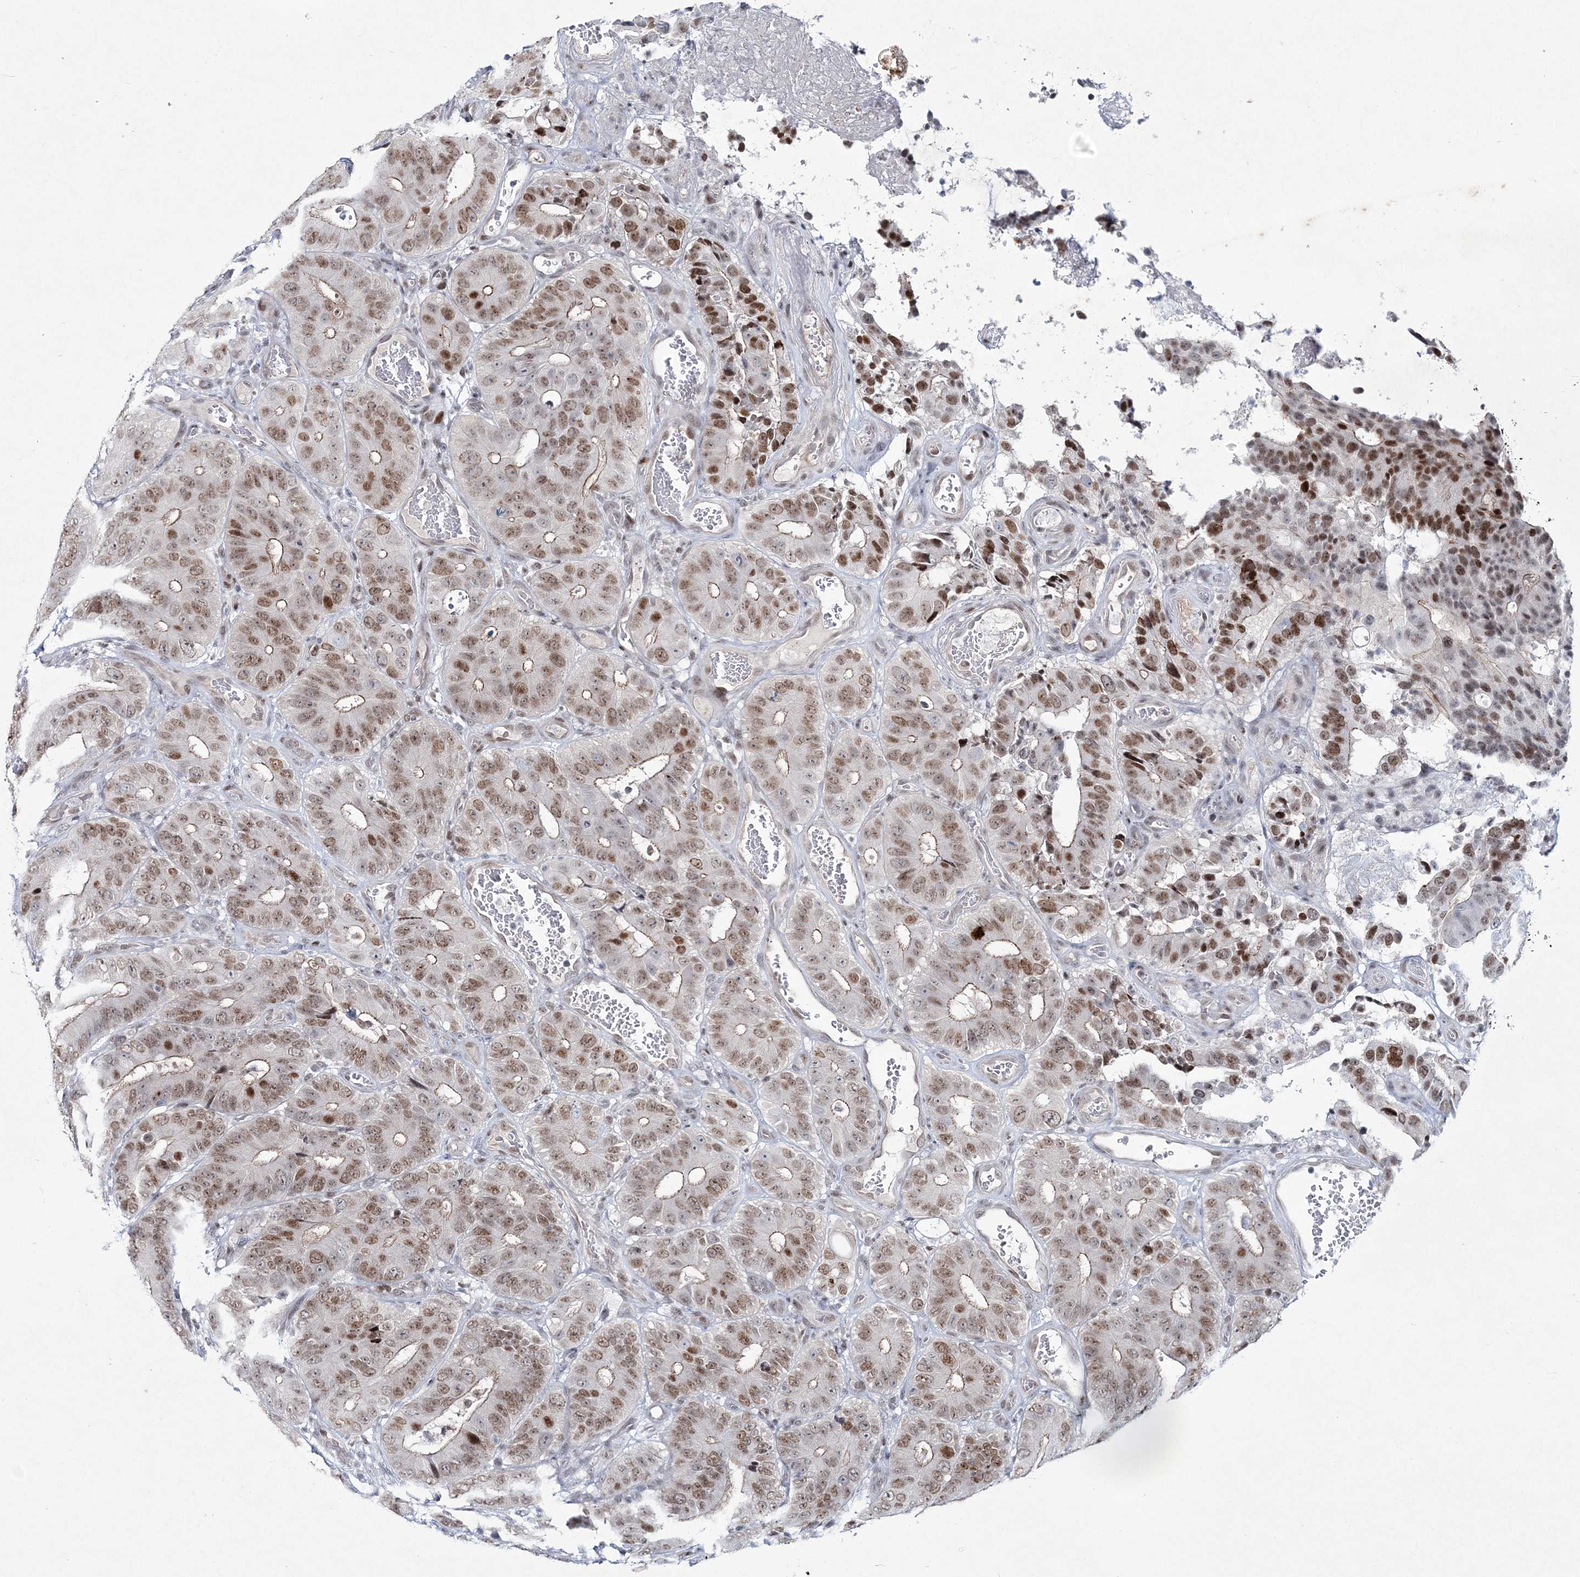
{"staining": {"intensity": "moderate", "quantity": ">75%", "location": "nuclear"}, "tissue": "colorectal cancer", "cell_type": "Tumor cells", "image_type": "cancer", "snomed": [{"axis": "morphology", "description": "Adenocarcinoma, NOS"}, {"axis": "topography", "description": "Colon"}], "caption": "Colorectal cancer (adenocarcinoma) tissue shows moderate nuclear expression in approximately >75% of tumor cells, visualized by immunohistochemistry.", "gene": "LRRFIP2", "patient": {"sex": "male", "age": 83}}